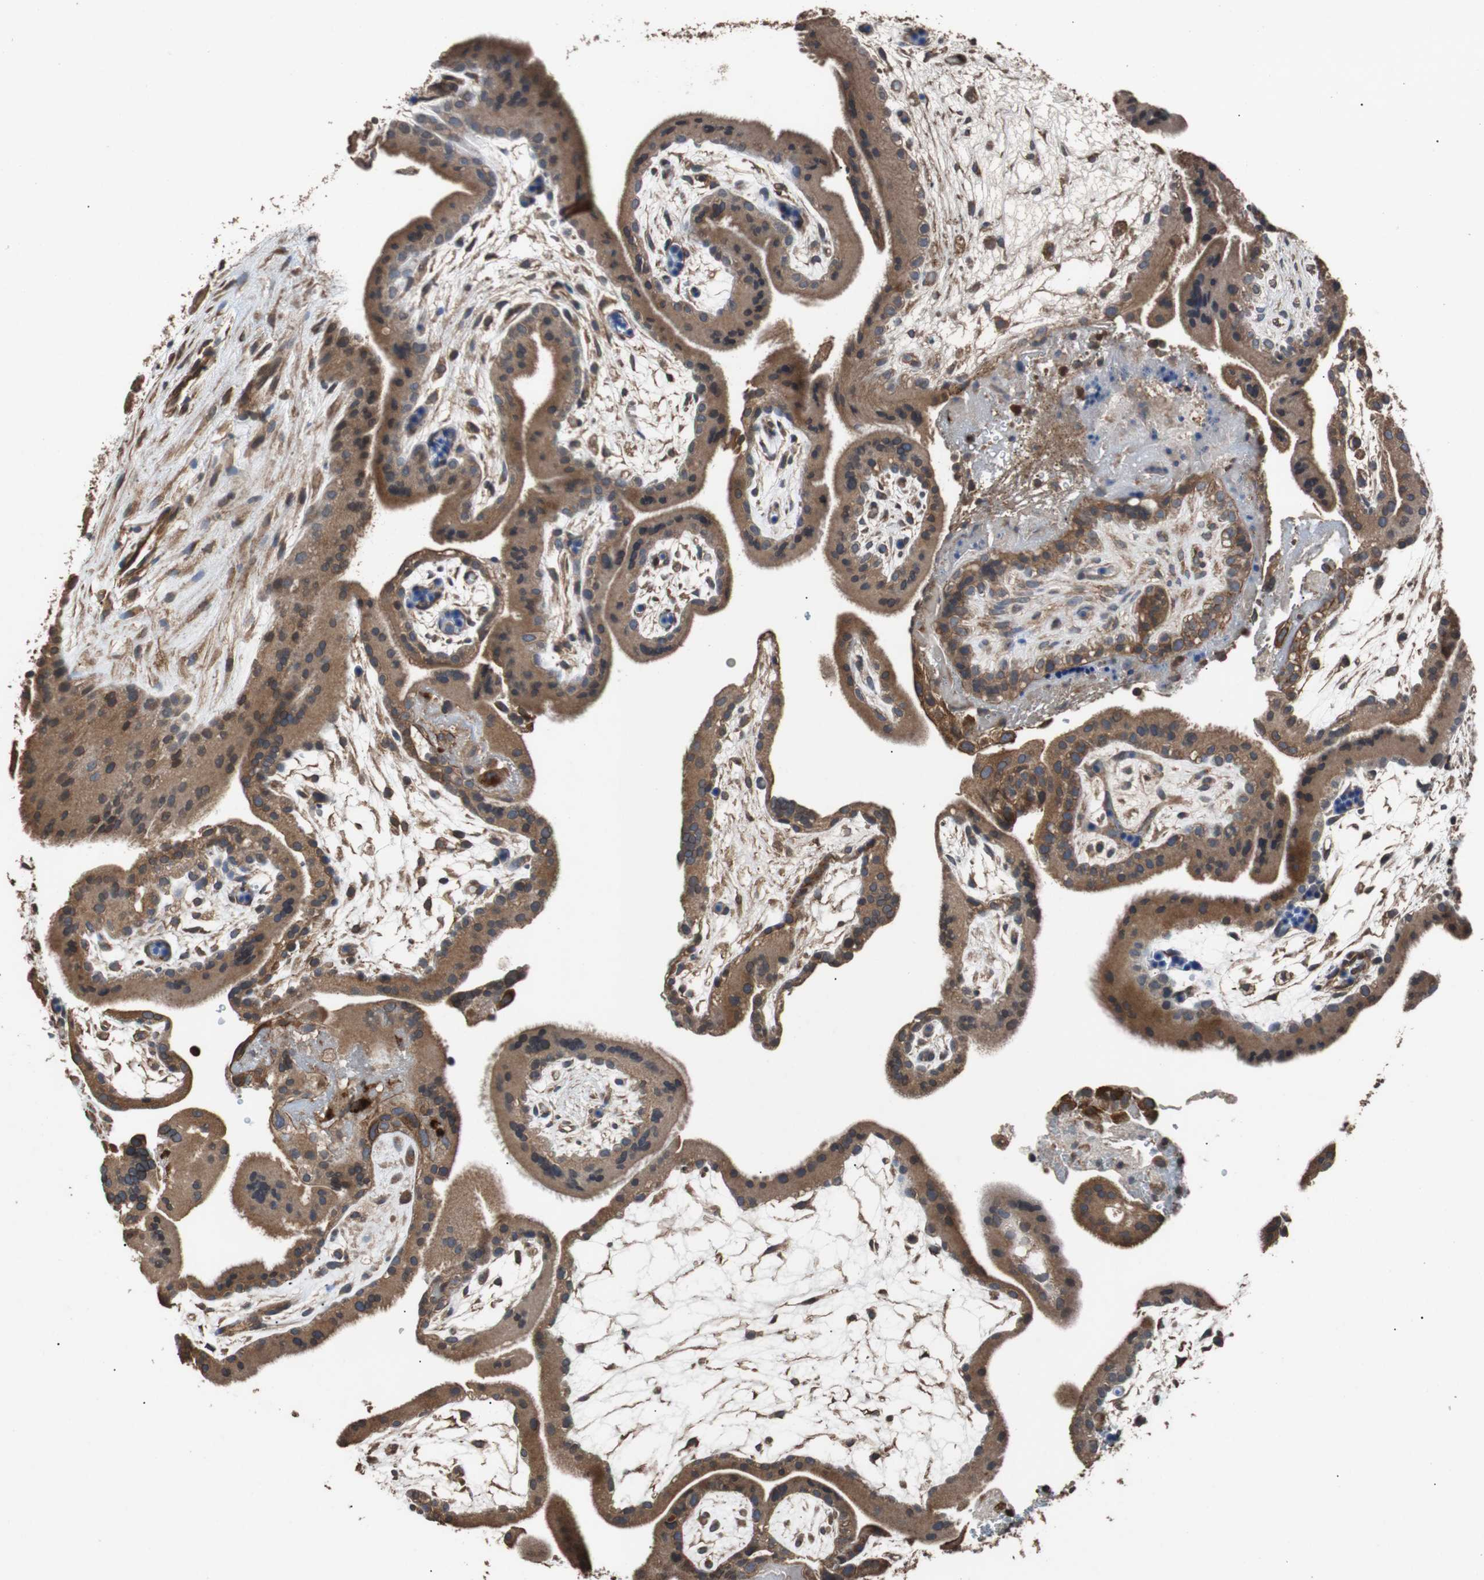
{"staining": {"intensity": "strong", "quantity": ">75%", "location": "cytoplasmic/membranous"}, "tissue": "placenta", "cell_type": "Decidual cells", "image_type": "normal", "snomed": [{"axis": "morphology", "description": "Normal tissue, NOS"}, {"axis": "topography", "description": "Placenta"}], "caption": "Placenta stained with immunohistochemistry (IHC) exhibits strong cytoplasmic/membranous staining in approximately >75% of decidual cells. Using DAB (3,3'-diaminobenzidine) (brown) and hematoxylin (blue) stains, captured at high magnification using brightfield microscopy.", "gene": "PITRM1", "patient": {"sex": "female", "age": 19}}